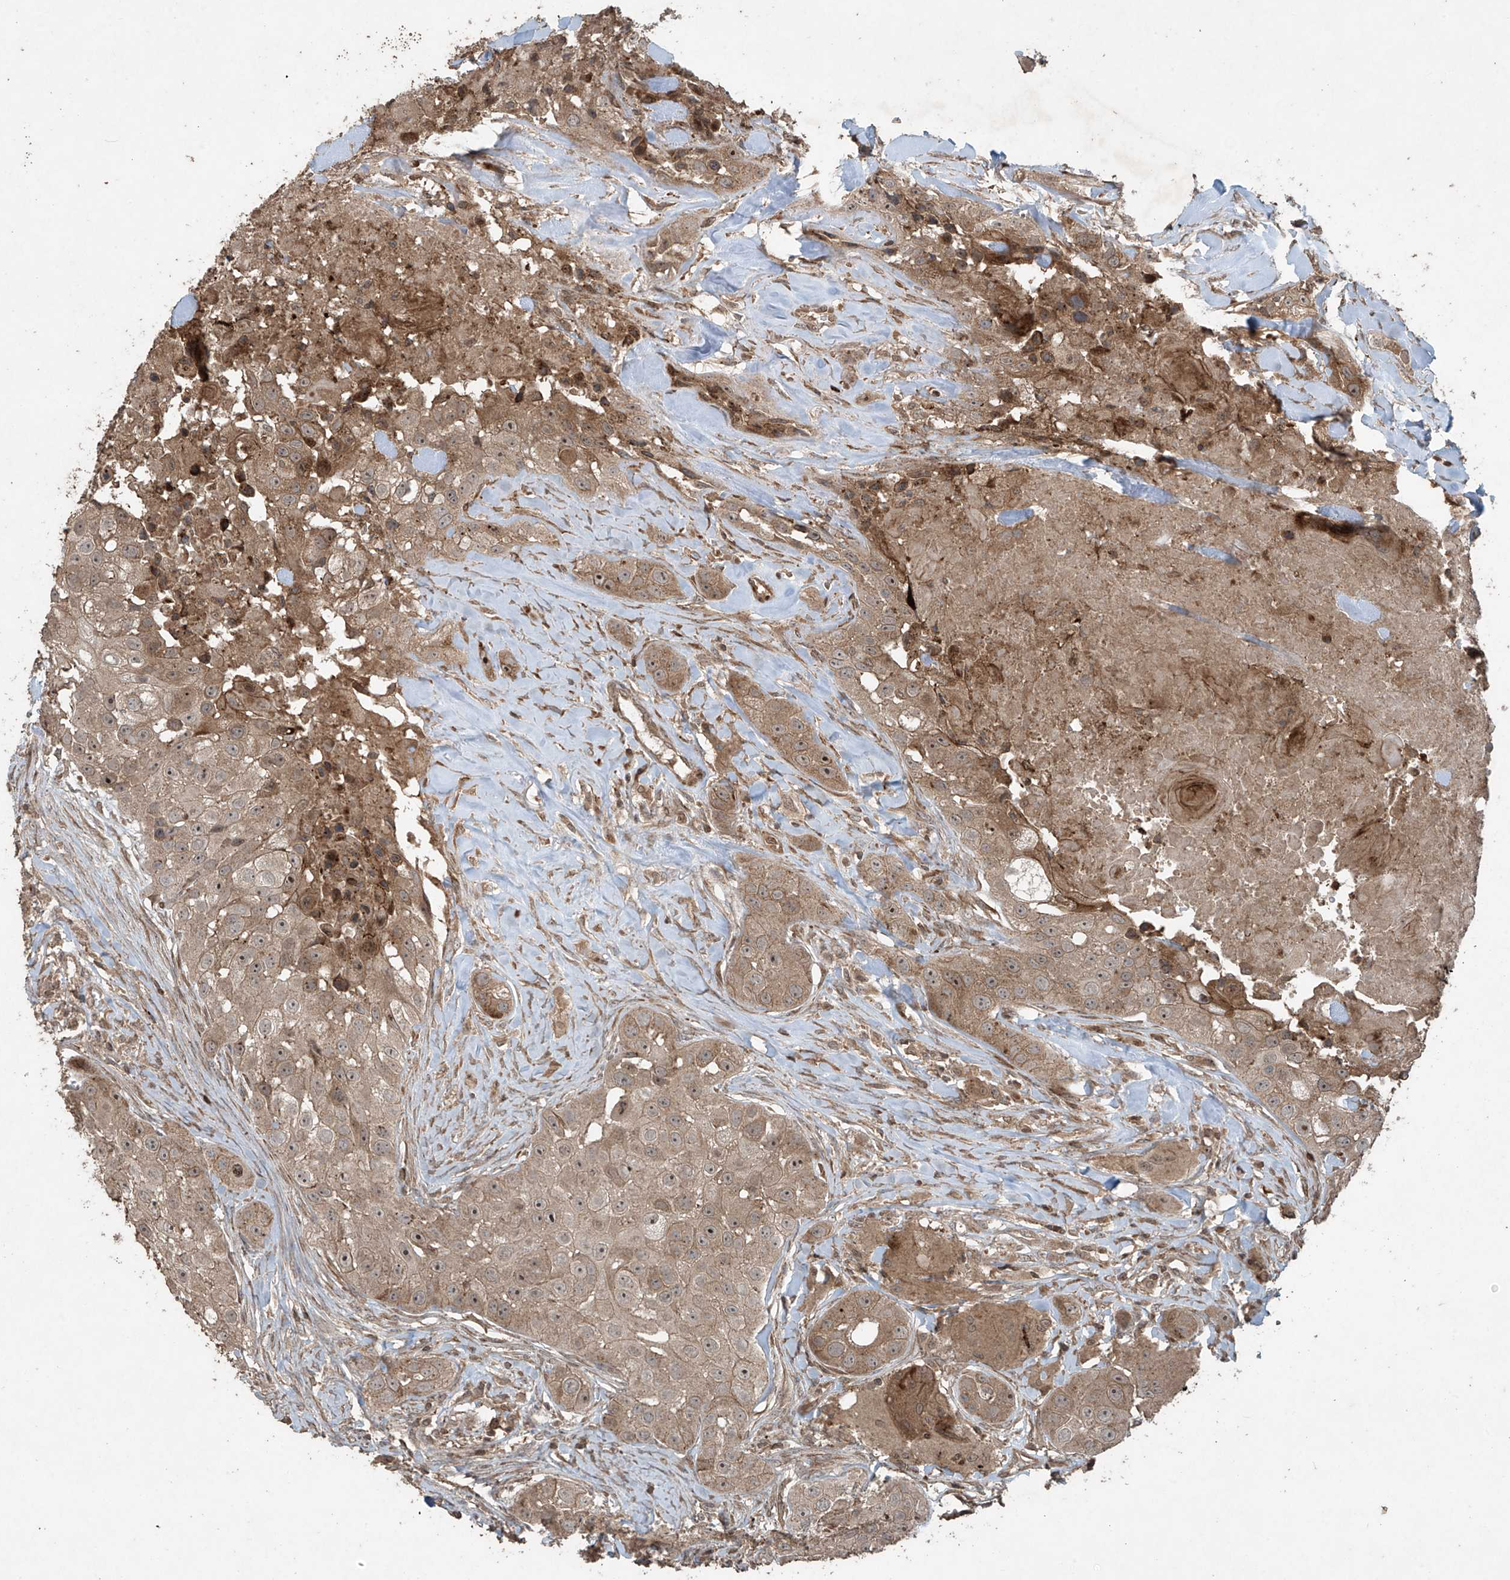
{"staining": {"intensity": "moderate", "quantity": ">75%", "location": "cytoplasmic/membranous,nuclear"}, "tissue": "head and neck cancer", "cell_type": "Tumor cells", "image_type": "cancer", "snomed": [{"axis": "morphology", "description": "Normal tissue, NOS"}, {"axis": "morphology", "description": "Squamous cell carcinoma, NOS"}, {"axis": "topography", "description": "Skeletal muscle"}, {"axis": "topography", "description": "Head-Neck"}], "caption": "Immunohistochemical staining of human head and neck cancer (squamous cell carcinoma) reveals moderate cytoplasmic/membranous and nuclear protein positivity in approximately >75% of tumor cells.", "gene": "PGPEP1", "patient": {"sex": "male", "age": 51}}